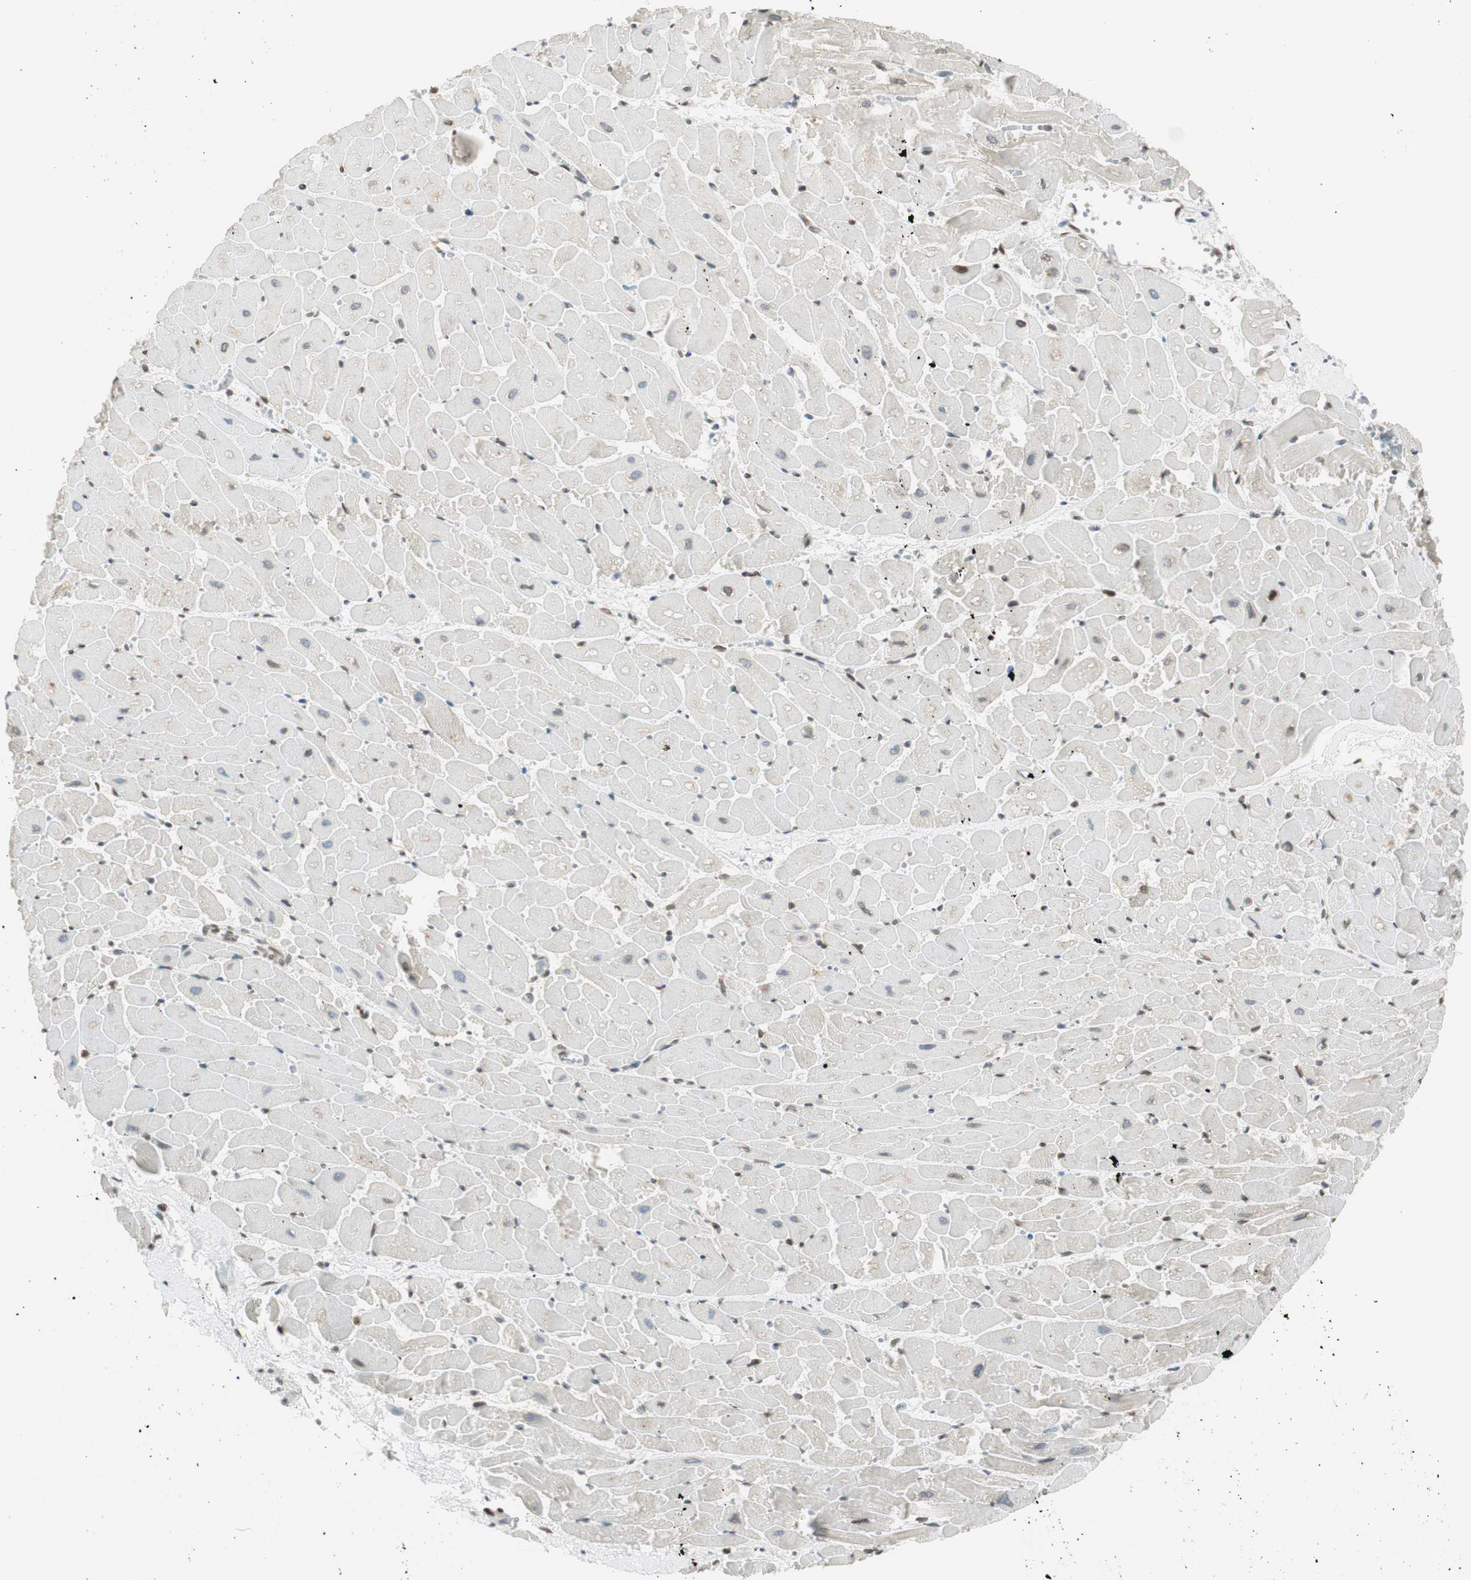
{"staining": {"intensity": "weak", "quantity": "<25%", "location": "nuclear"}, "tissue": "heart muscle", "cell_type": "Cardiomyocytes", "image_type": "normal", "snomed": [{"axis": "morphology", "description": "Normal tissue, NOS"}, {"axis": "topography", "description": "Heart"}], "caption": "Immunohistochemistry micrograph of benign heart muscle stained for a protein (brown), which demonstrates no staining in cardiomyocytes. (DAB (3,3'-diaminobenzidine) immunohistochemistry visualized using brightfield microscopy, high magnification).", "gene": "TMEM260", "patient": {"sex": "female", "age": 19}}